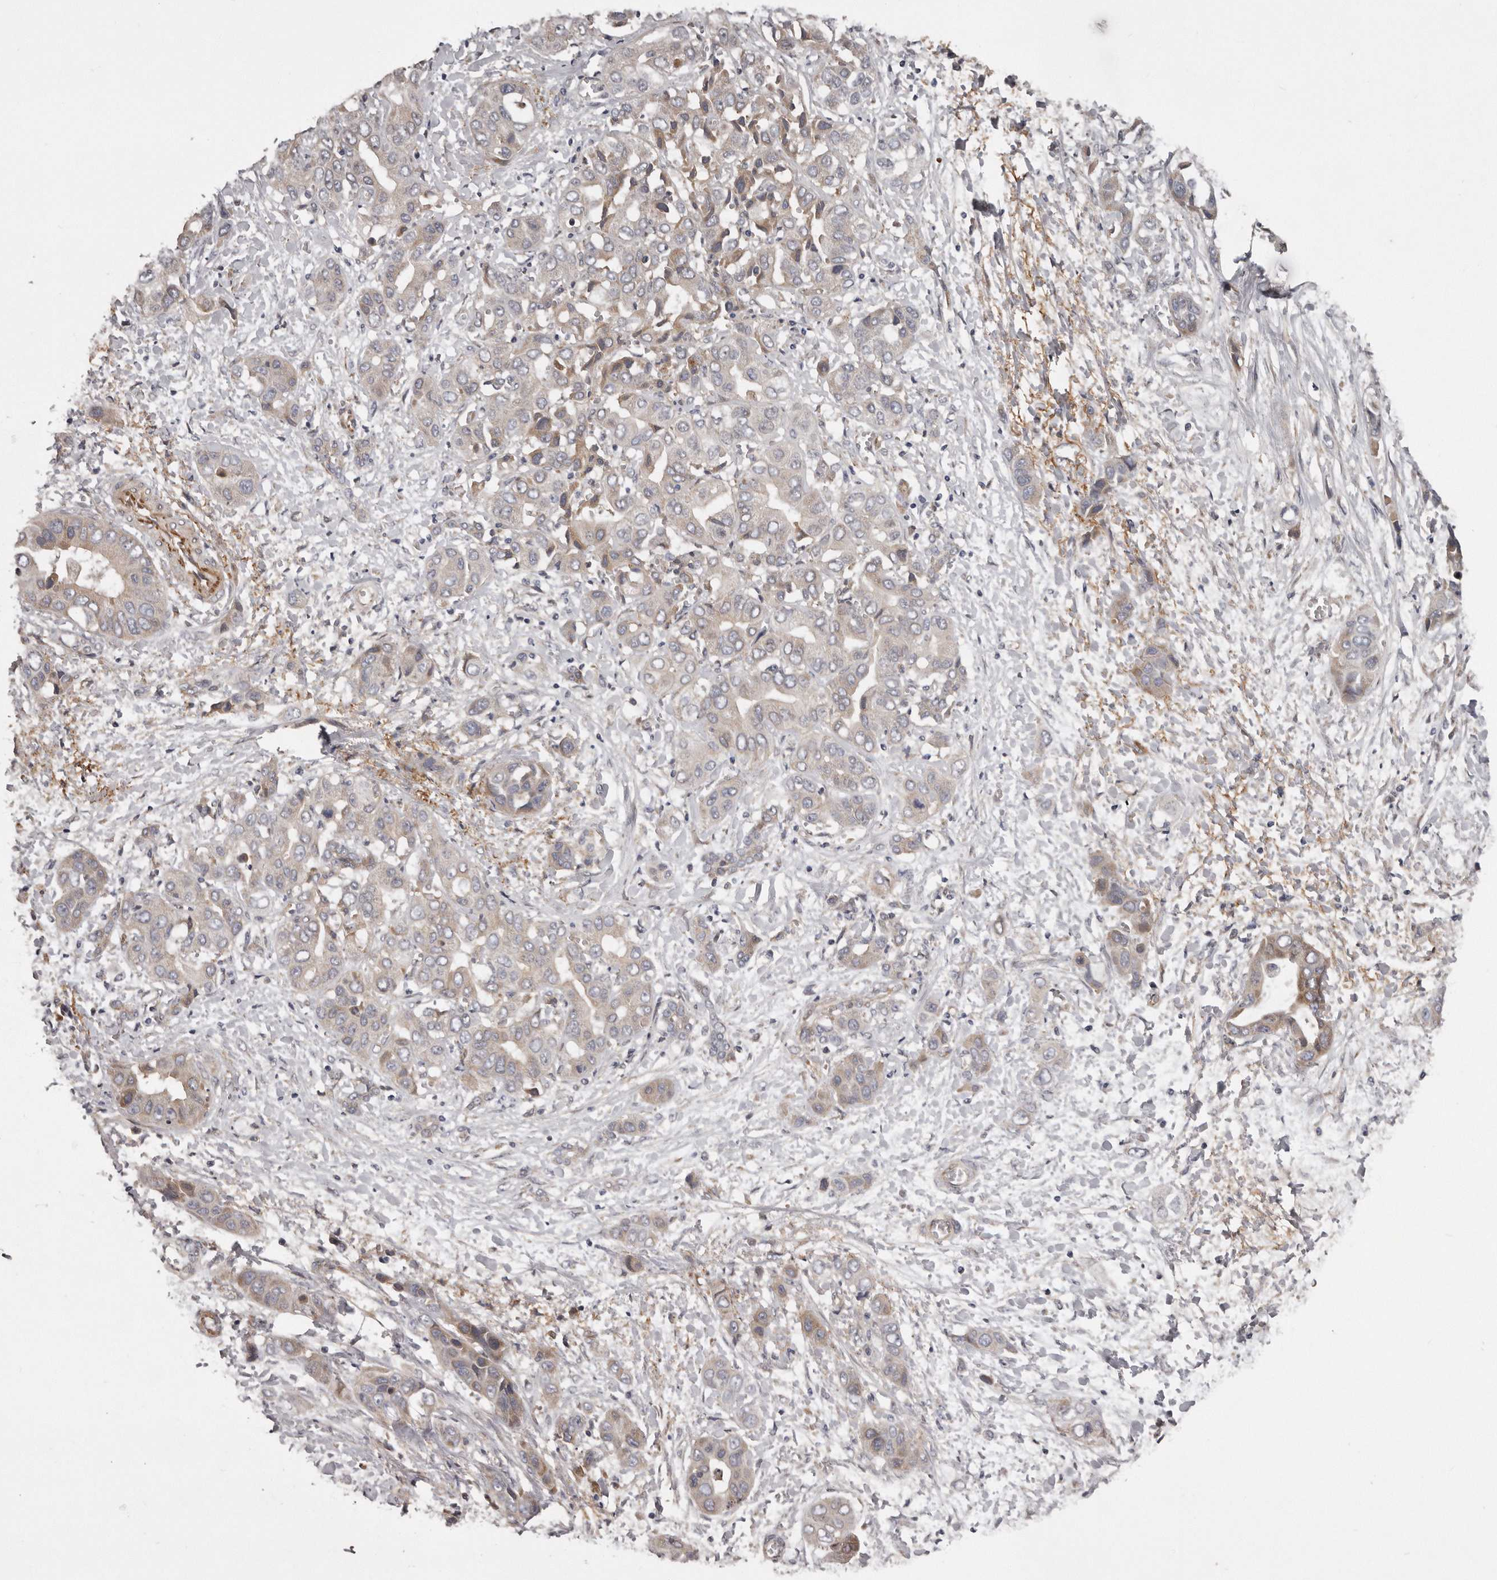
{"staining": {"intensity": "weak", "quantity": "<25%", "location": "cytoplasmic/membranous"}, "tissue": "liver cancer", "cell_type": "Tumor cells", "image_type": "cancer", "snomed": [{"axis": "morphology", "description": "Cholangiocarcinoma"}, {"axis": "topography", "description": "Liver"}], "caption": "A histopathology image of liver cancer stained for a protein reveals no brown staining in tumor cells.", "gene": "ARMCX1", "patient": {"sex": "female", "age": 52}}